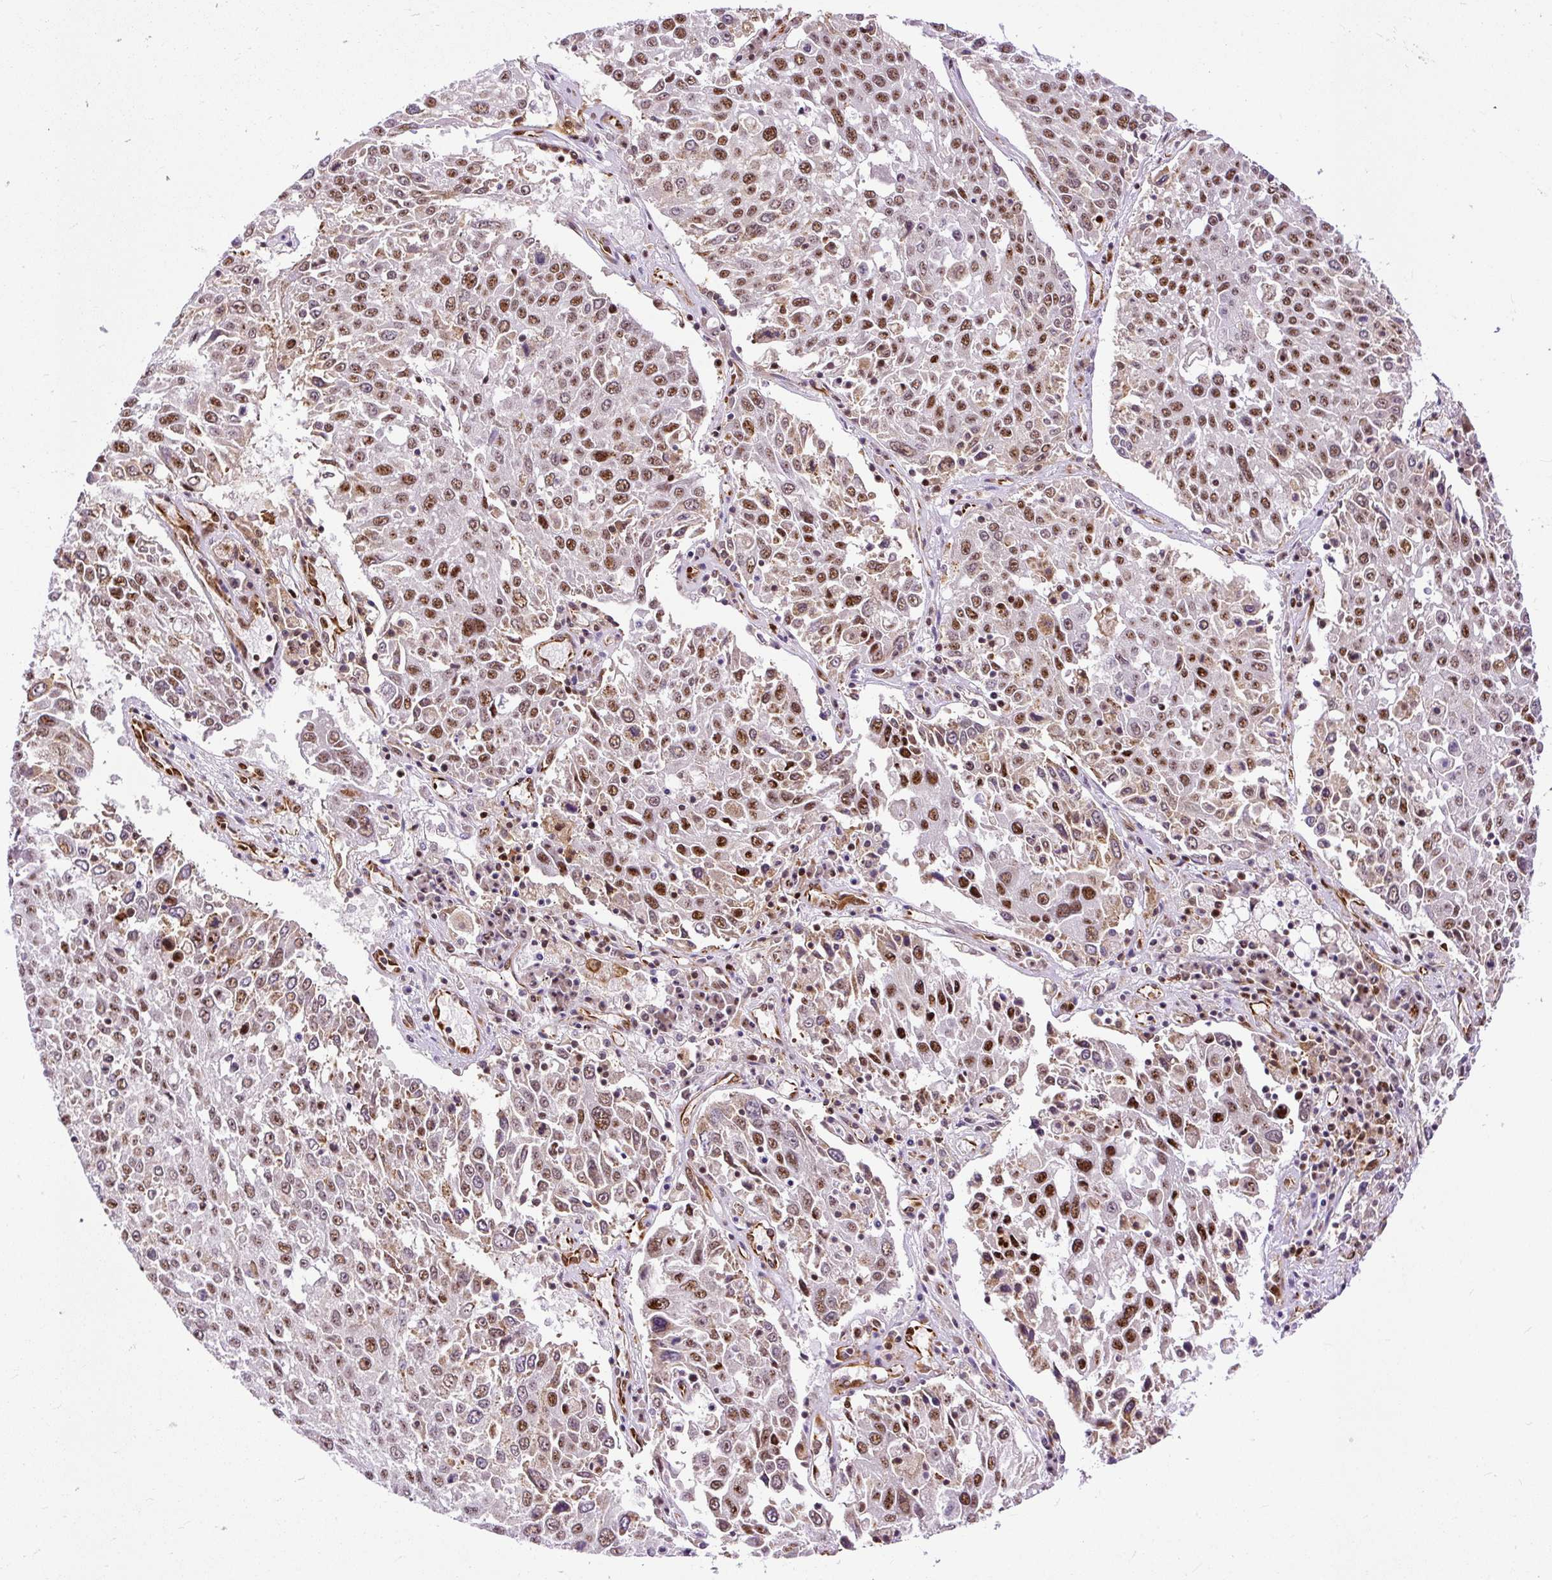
{"staining": {"intensity": "moderate", "quantity": ">75%", "location": "nuclear"}, "tissue": "lung cancer", "cell_type": "Tumor cells", "image_type": "cancer", "snomed": [{"axis": "morphology", "description": "Squamous cell carcinoma, NOS"}, {"axis": "topography", "description": "Lung"}], "caption": "Immunohistochemistry image of lung squamous cell carcinoma stained for a protein (brown), which shows medium levels of moderate nuclear staining in approximately >75% of tumor cells.", "gene": "LUC7L2", "patient": {"sex": "male", "age": 65}}